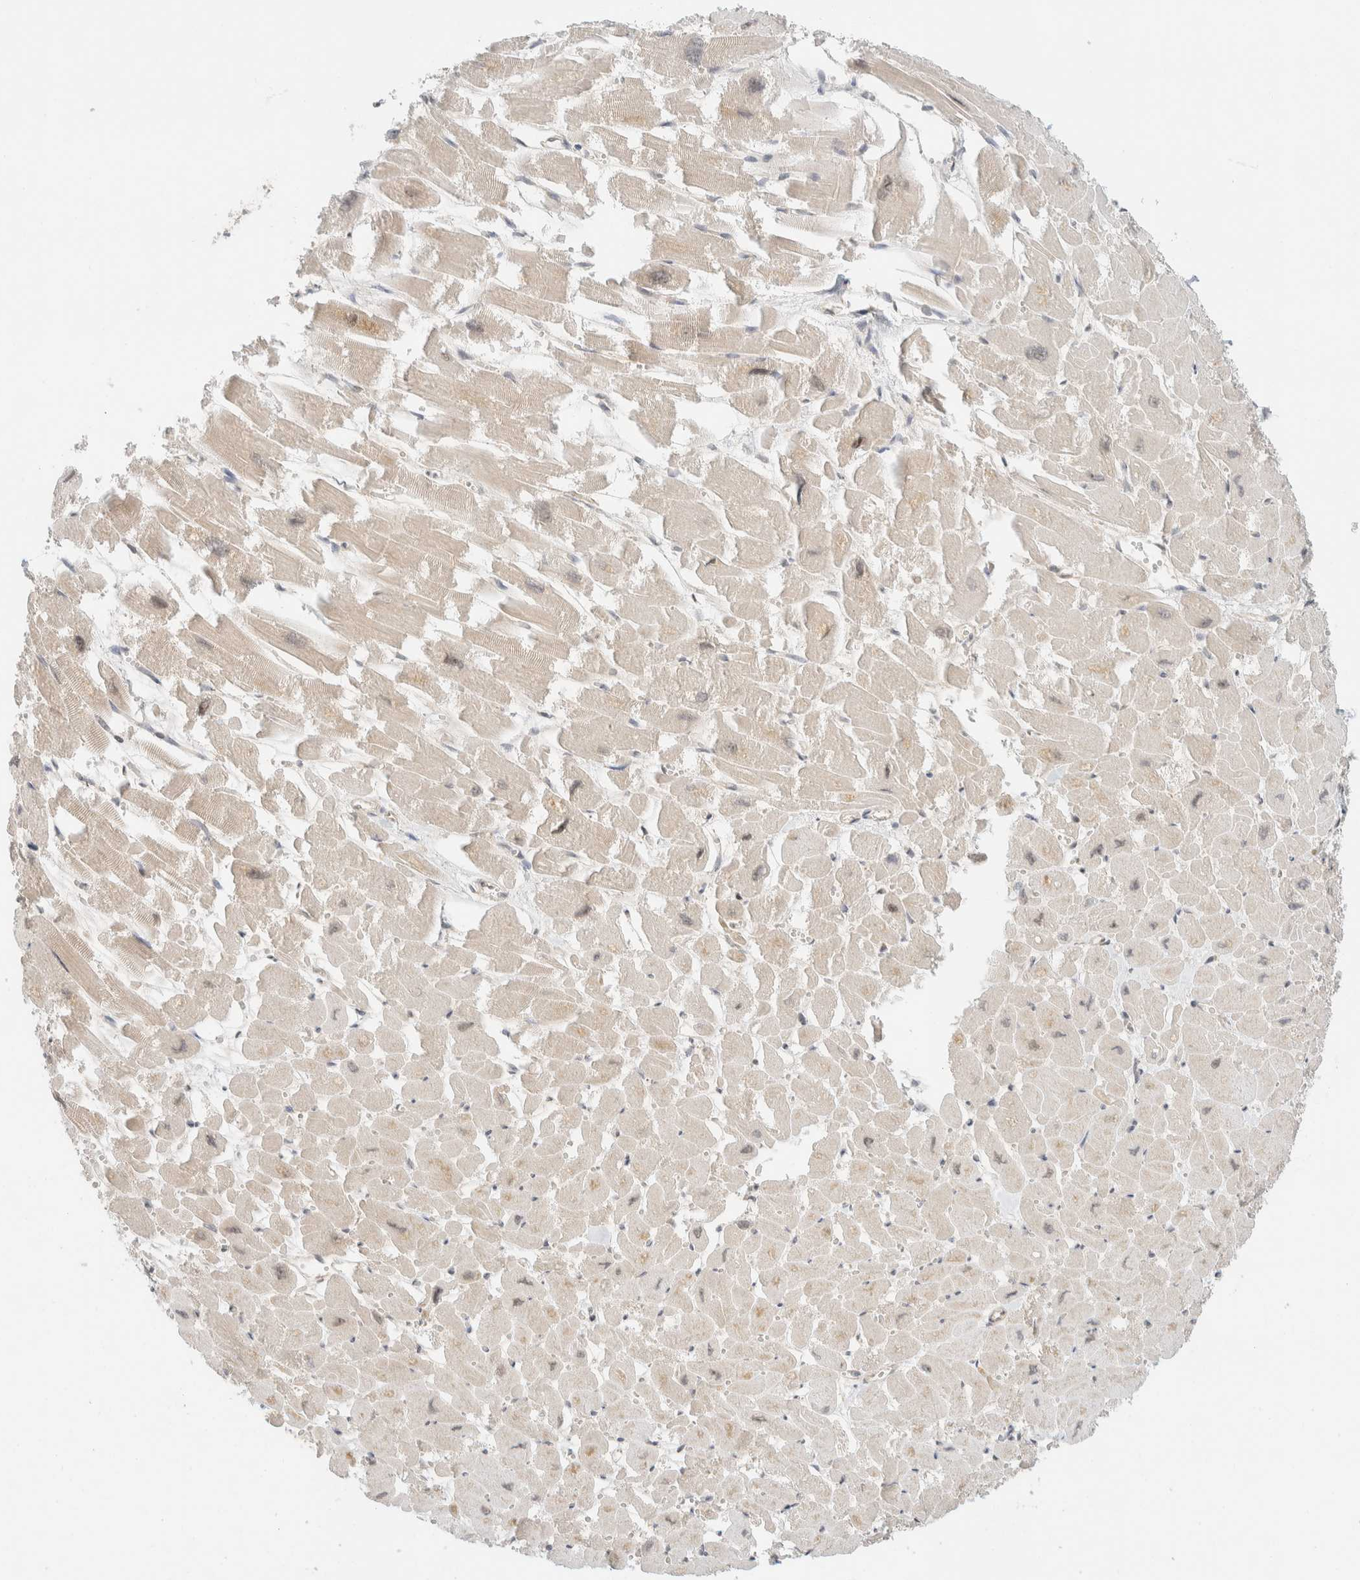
{"staining": {"intensity": "weak", "quantity": "25%-75%", "location": "cytoplasmic/membranous"}, "tissue": "heart muscle", "cell_type": "Cardiomyocytes", "image_type": "normal", "snomed": [{"axis": "morphology", "description": "Normal tissue, NOS"}, {"axis": "topography", "description": "Heart"}], "caption": "IHC of benign heart muscle exhibits low levels of weak cytoplasmic/membranous positivity in about 25%-75% of cardiomyocytes.", "gene": "C8orf76", "patient": {"sex": "male", "age": 54}}